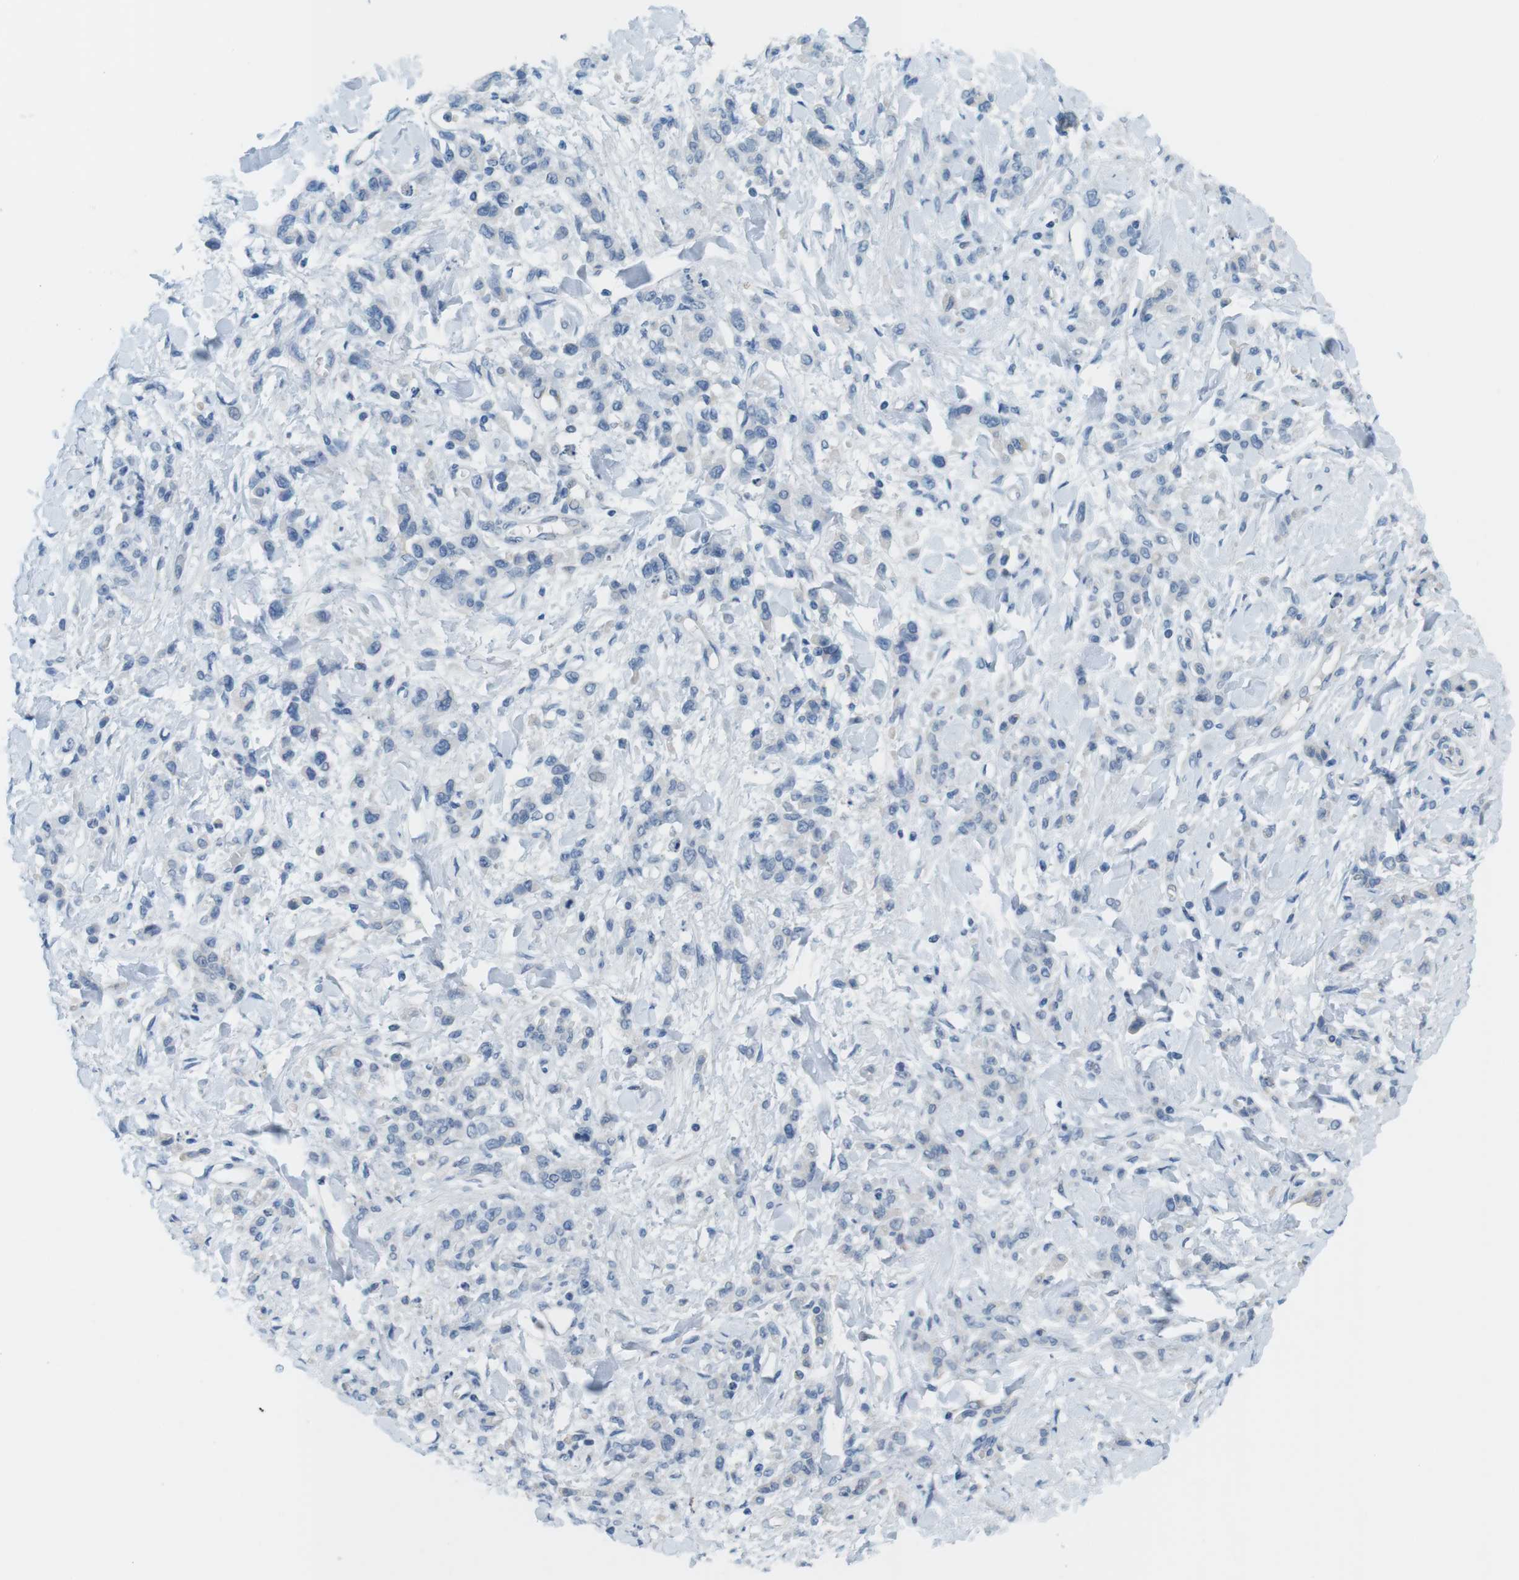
{"staining": {"intensity": "negative", "quantity": "none", "location": "none"}, "tissue": "stomach cancer", "cell_type": "Tumor cells", "image_type": "cancer", "snomed": [{"axis": "morphology", "description": "Normal tissue, NOS"}, {"axis": "morphology", "description": "Adenocarcinoma, NOS"}, {"axis": "topography", "description": "Stomach"}], "caption": "This is a photomicrograph of immunohistochemistry staining of stomach cancer, which shows no expression in tumor cells.", "gene": "MYH9", "patient": {"sex": "male", "age": 82}}